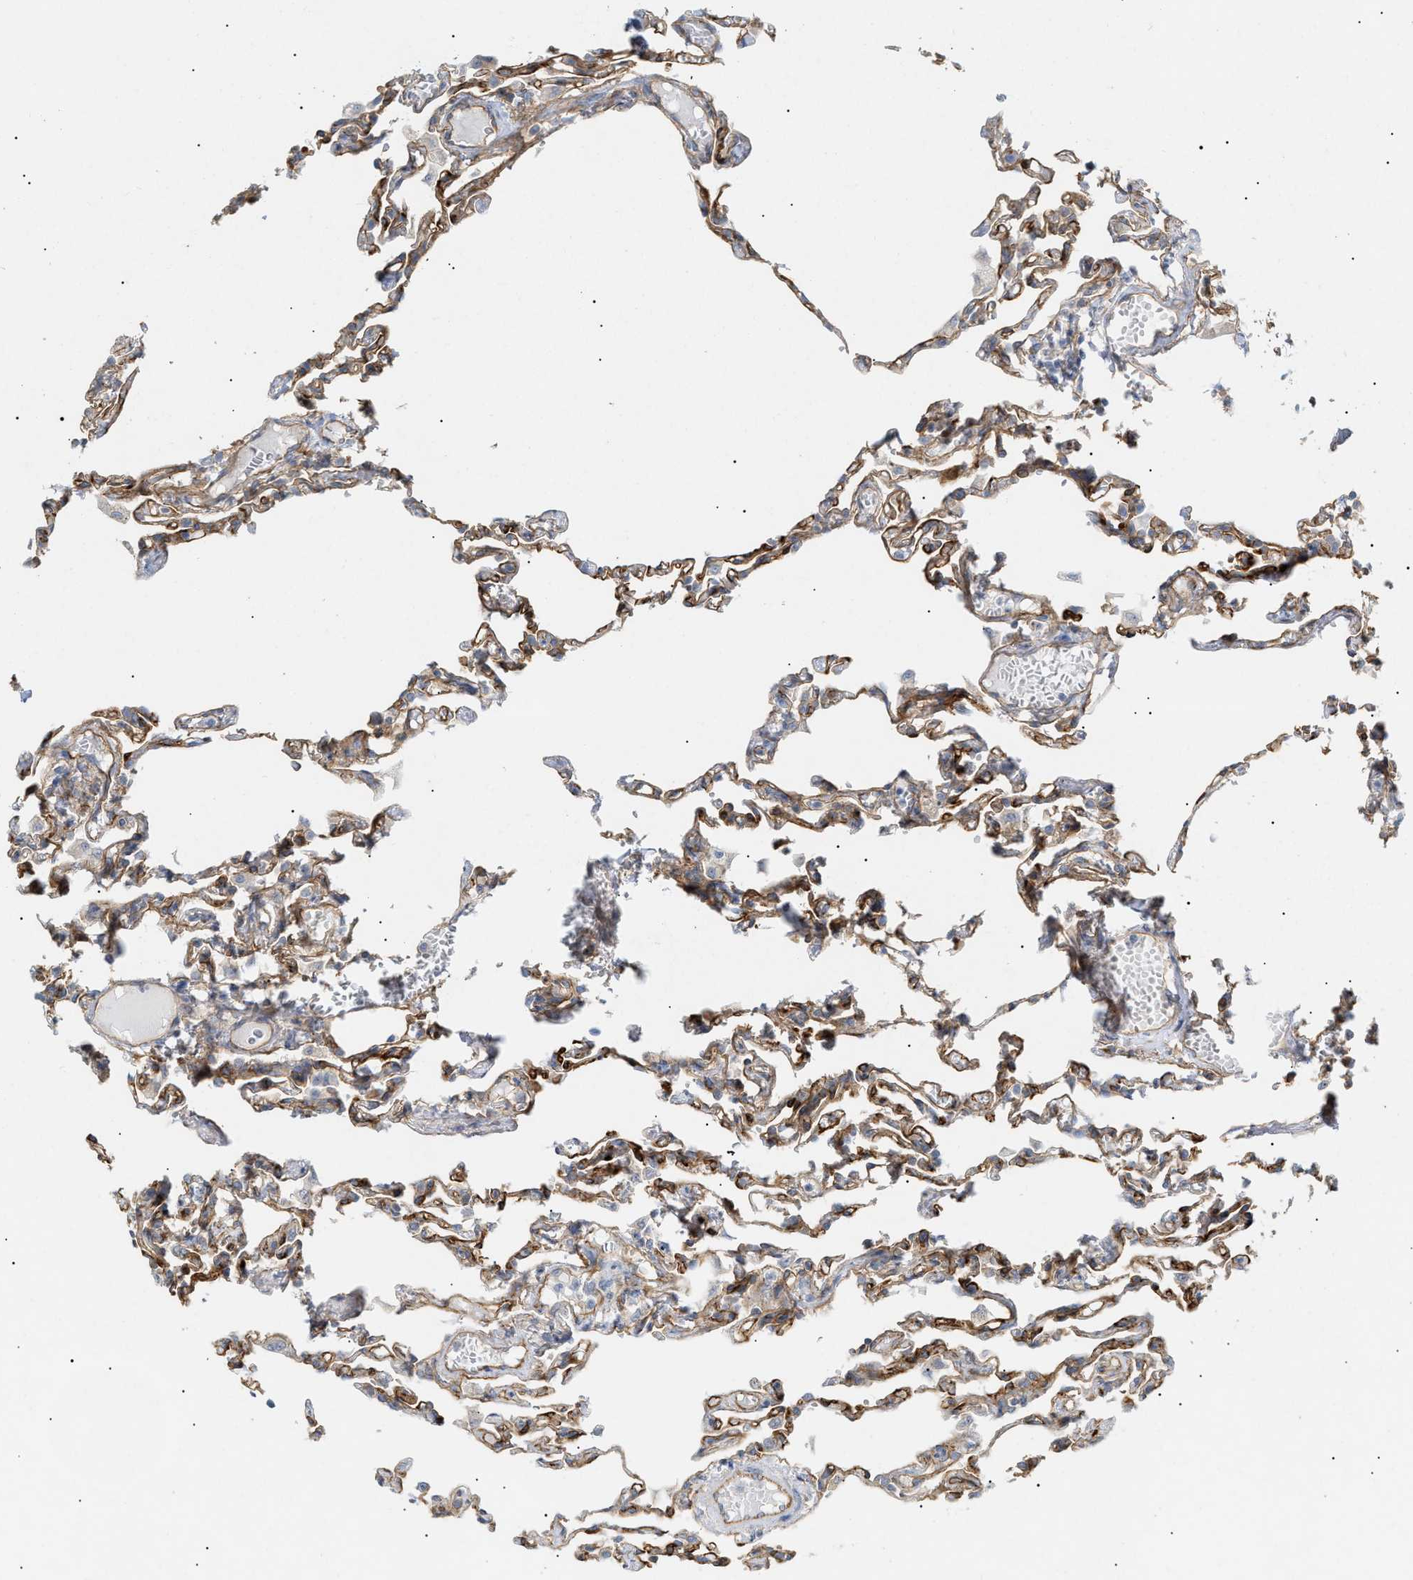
{"staining": {"intensity": "moderate", "quantity": ">75%", "location": "cytoplasmic/membranous"}, "tissue": "lung", "cell_type": "Alveolar cells", "image_type": "normal", "snomed": [{"axis": "morphology", "description": "Normal tissue, NOS"}, {"axis": "topography", "description": "Lung"}], "caption": "DAB immunohistochemical staining of normal lung demonstrates moderate cytoplasmic/membranous protein expression in approximately >75% of alveolar cells. Nuclei are stained in blue.", "gene": "ZFHX2", "patient": {"sex": "male", "age": 21}}